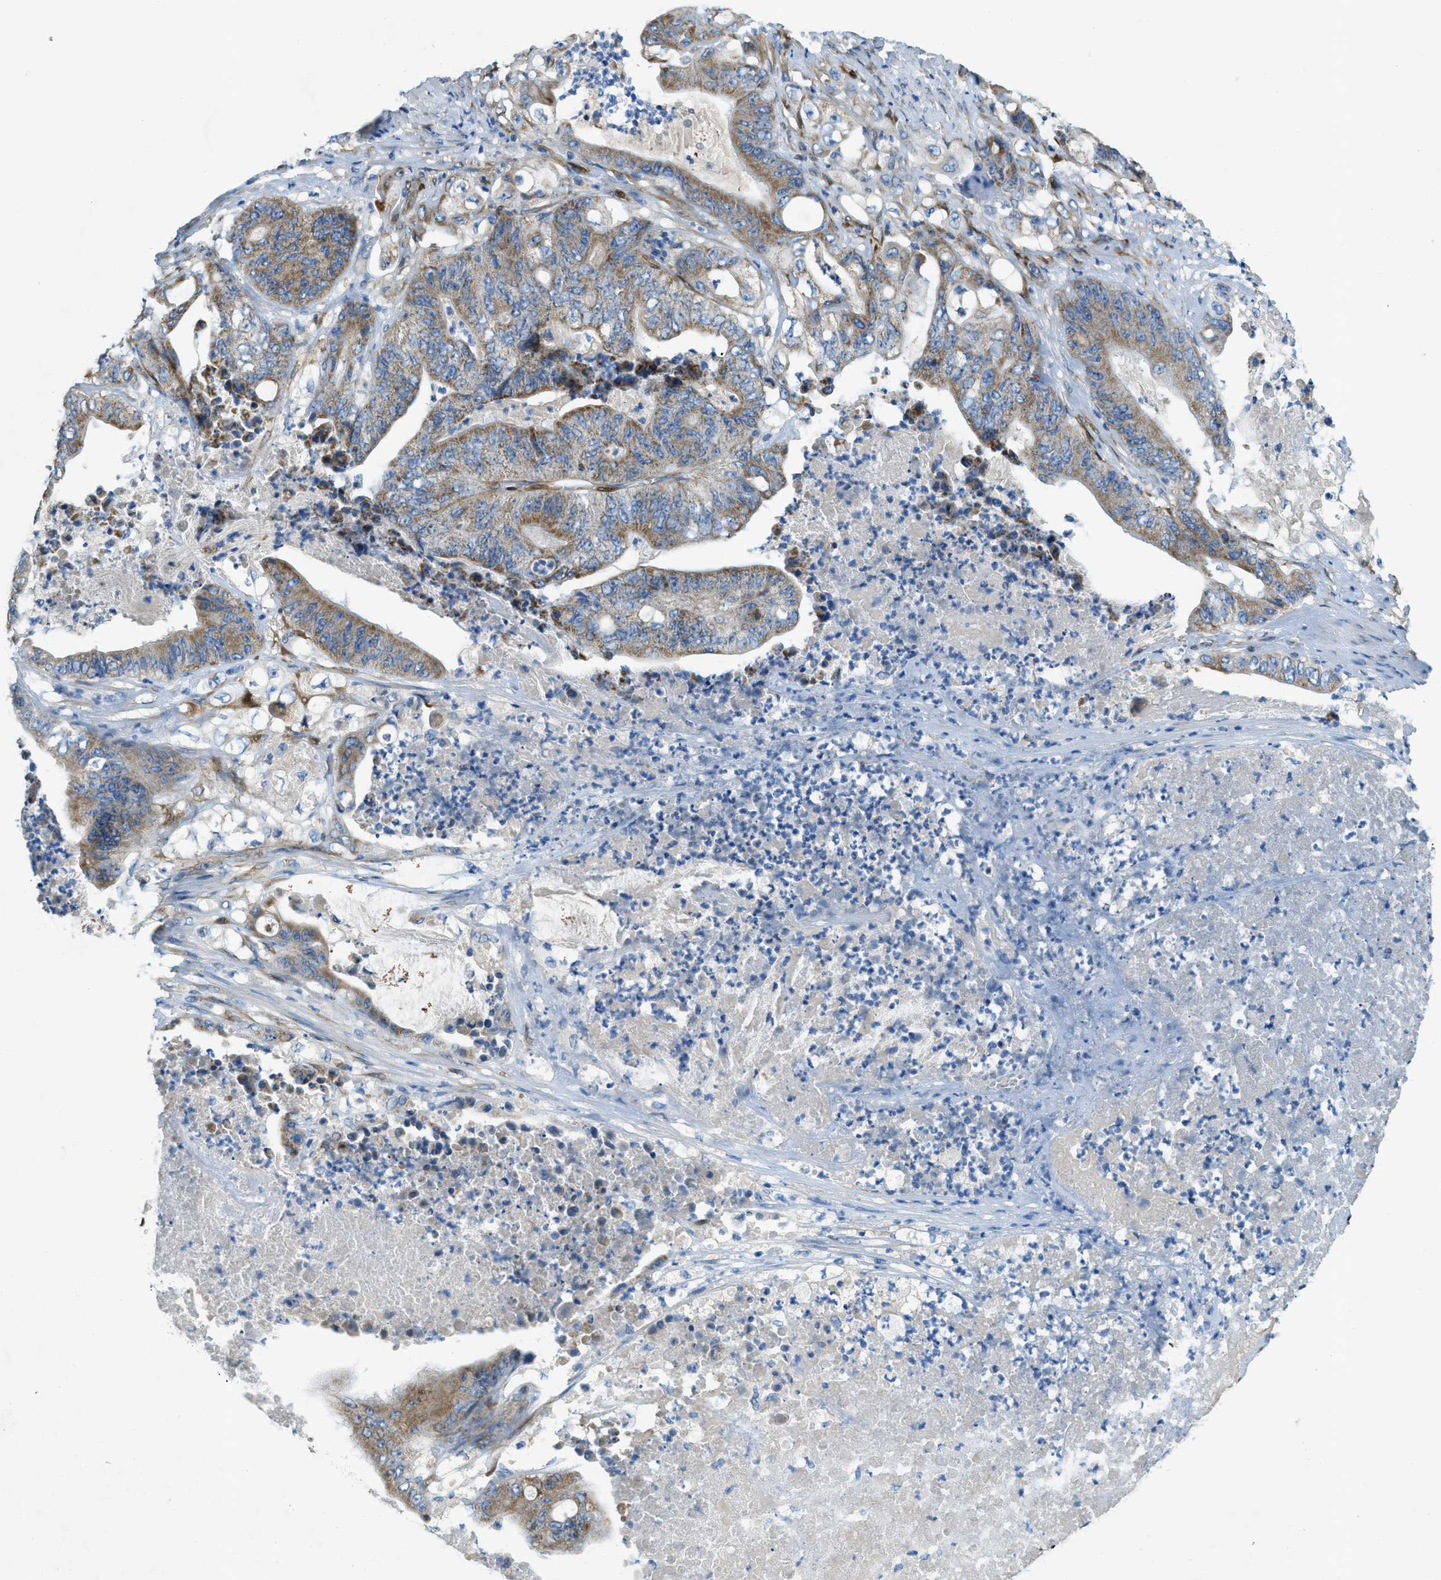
{"staining": {"intensity": "moderate", "quantity": ">75%", "location": "cytoplasmic/membranous"}, "tissue": "stomach cancer", "cell_type": "Tumor cells", "image_type": "cancer", "snomed": [{"axis": "morphology", "description": "Adenocarcinoma, NOS"}, {"axis": "topography", "description": "Stomach"}], "caption": "Stomach cancer stained for a protein (brown) demonstrates moderate cytoplasmic/membranous positive expression in approximately >75% of tumor cells.", "gene": "CYGB", "patient": {"sex": "female", "age": 73}}